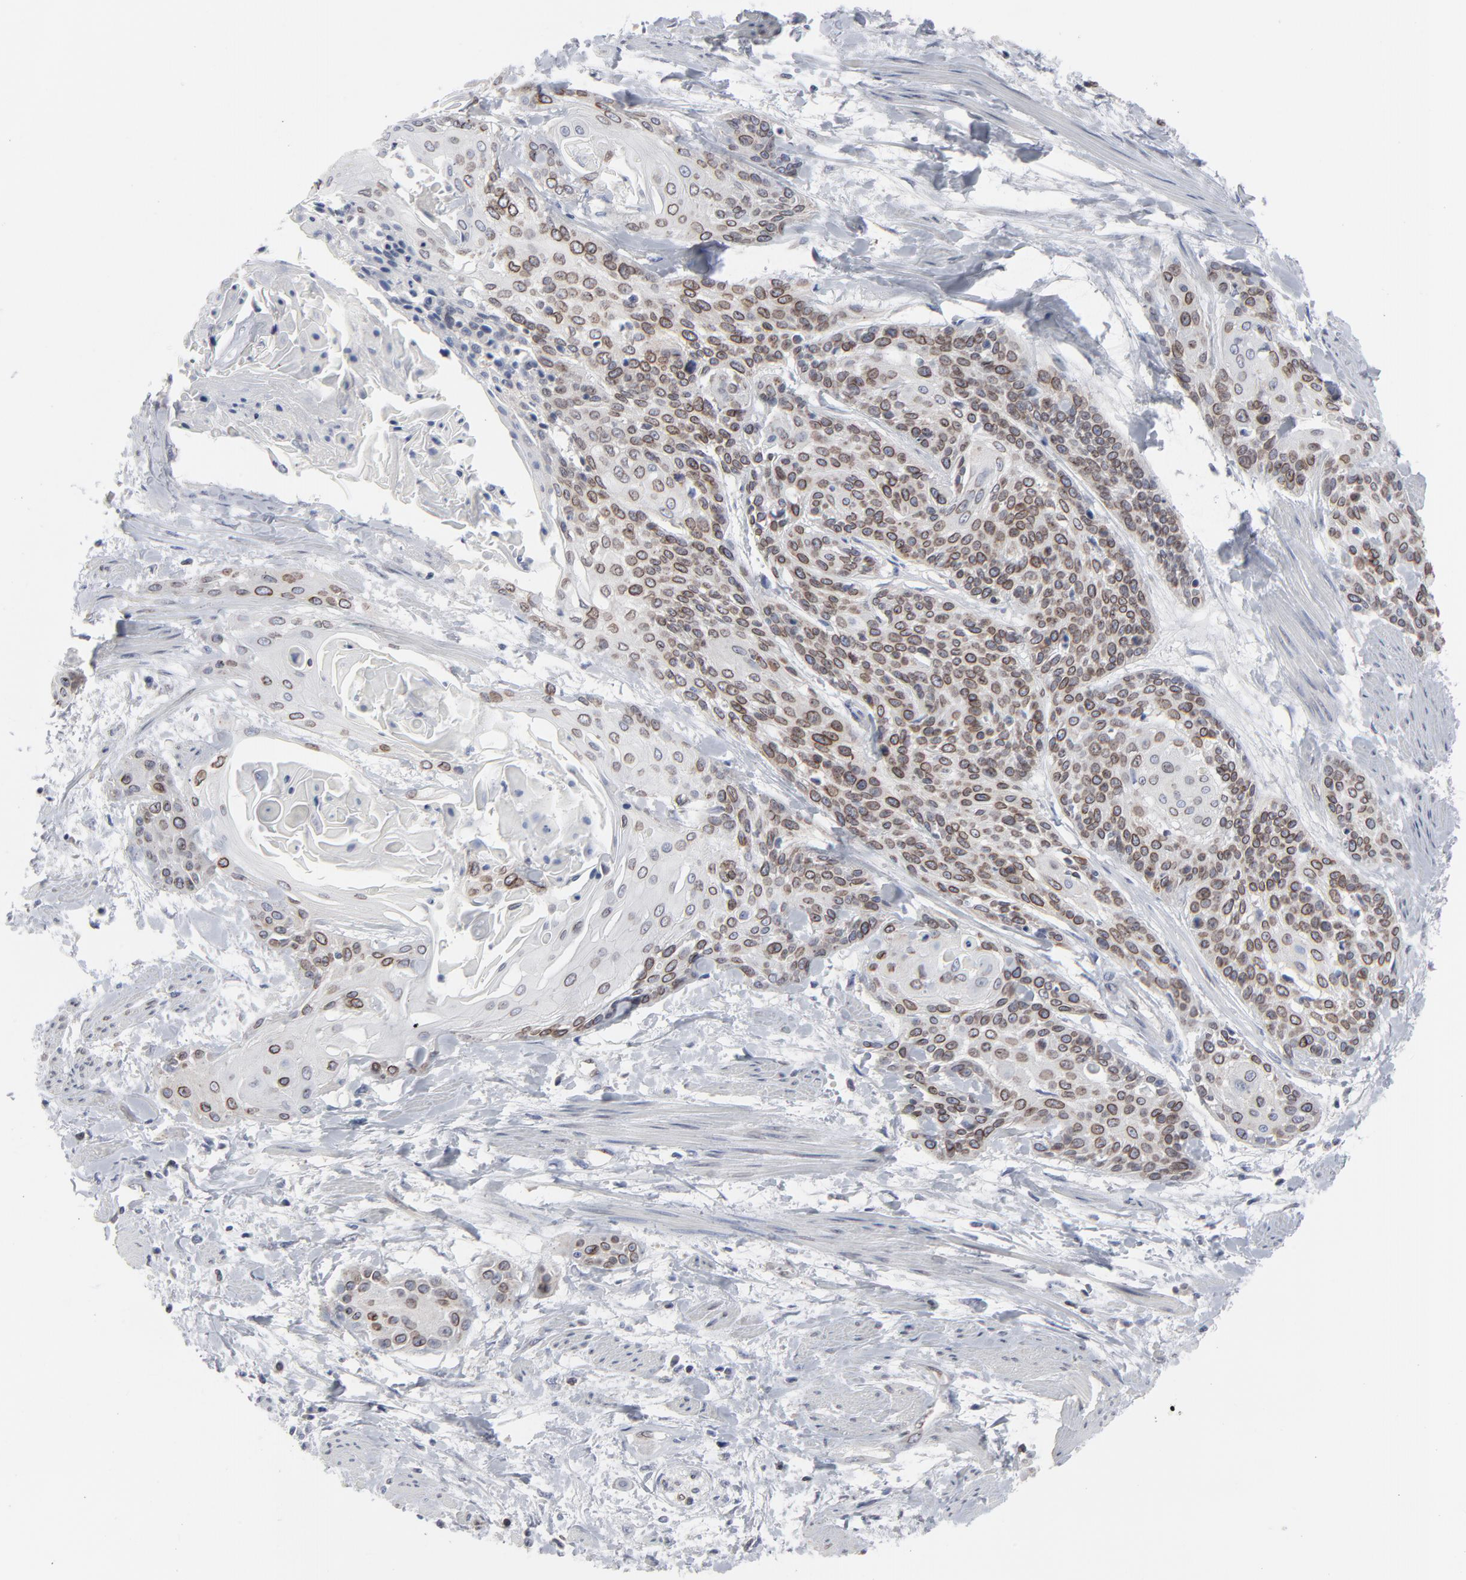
{"staining": {"intensity": "moderate", "quantity": ">75%", "location": "cytoplasmic/membranous,nuclear"}, "tissue": "cervical cancer", "cell_type": "Tumor cells", "image_type": "cancer", "snomed": [{"axis": "morphology", "description": "Squamous cell carcinoma, NOS"}, {"axis": "topography", "description": "Cervix"}], "caption": "Squamous cell carcinoma (cervical) tissue displays moderate cytoplasmic/membranous and nuclear positivity in approximately >75% of tumor cells, visualized by immunohistochemistry. Ihc stains the protein in brown and the nuclei are stained blue.", "gene": "SYNE2", "patient": {"sex": "female", "age": 57}}